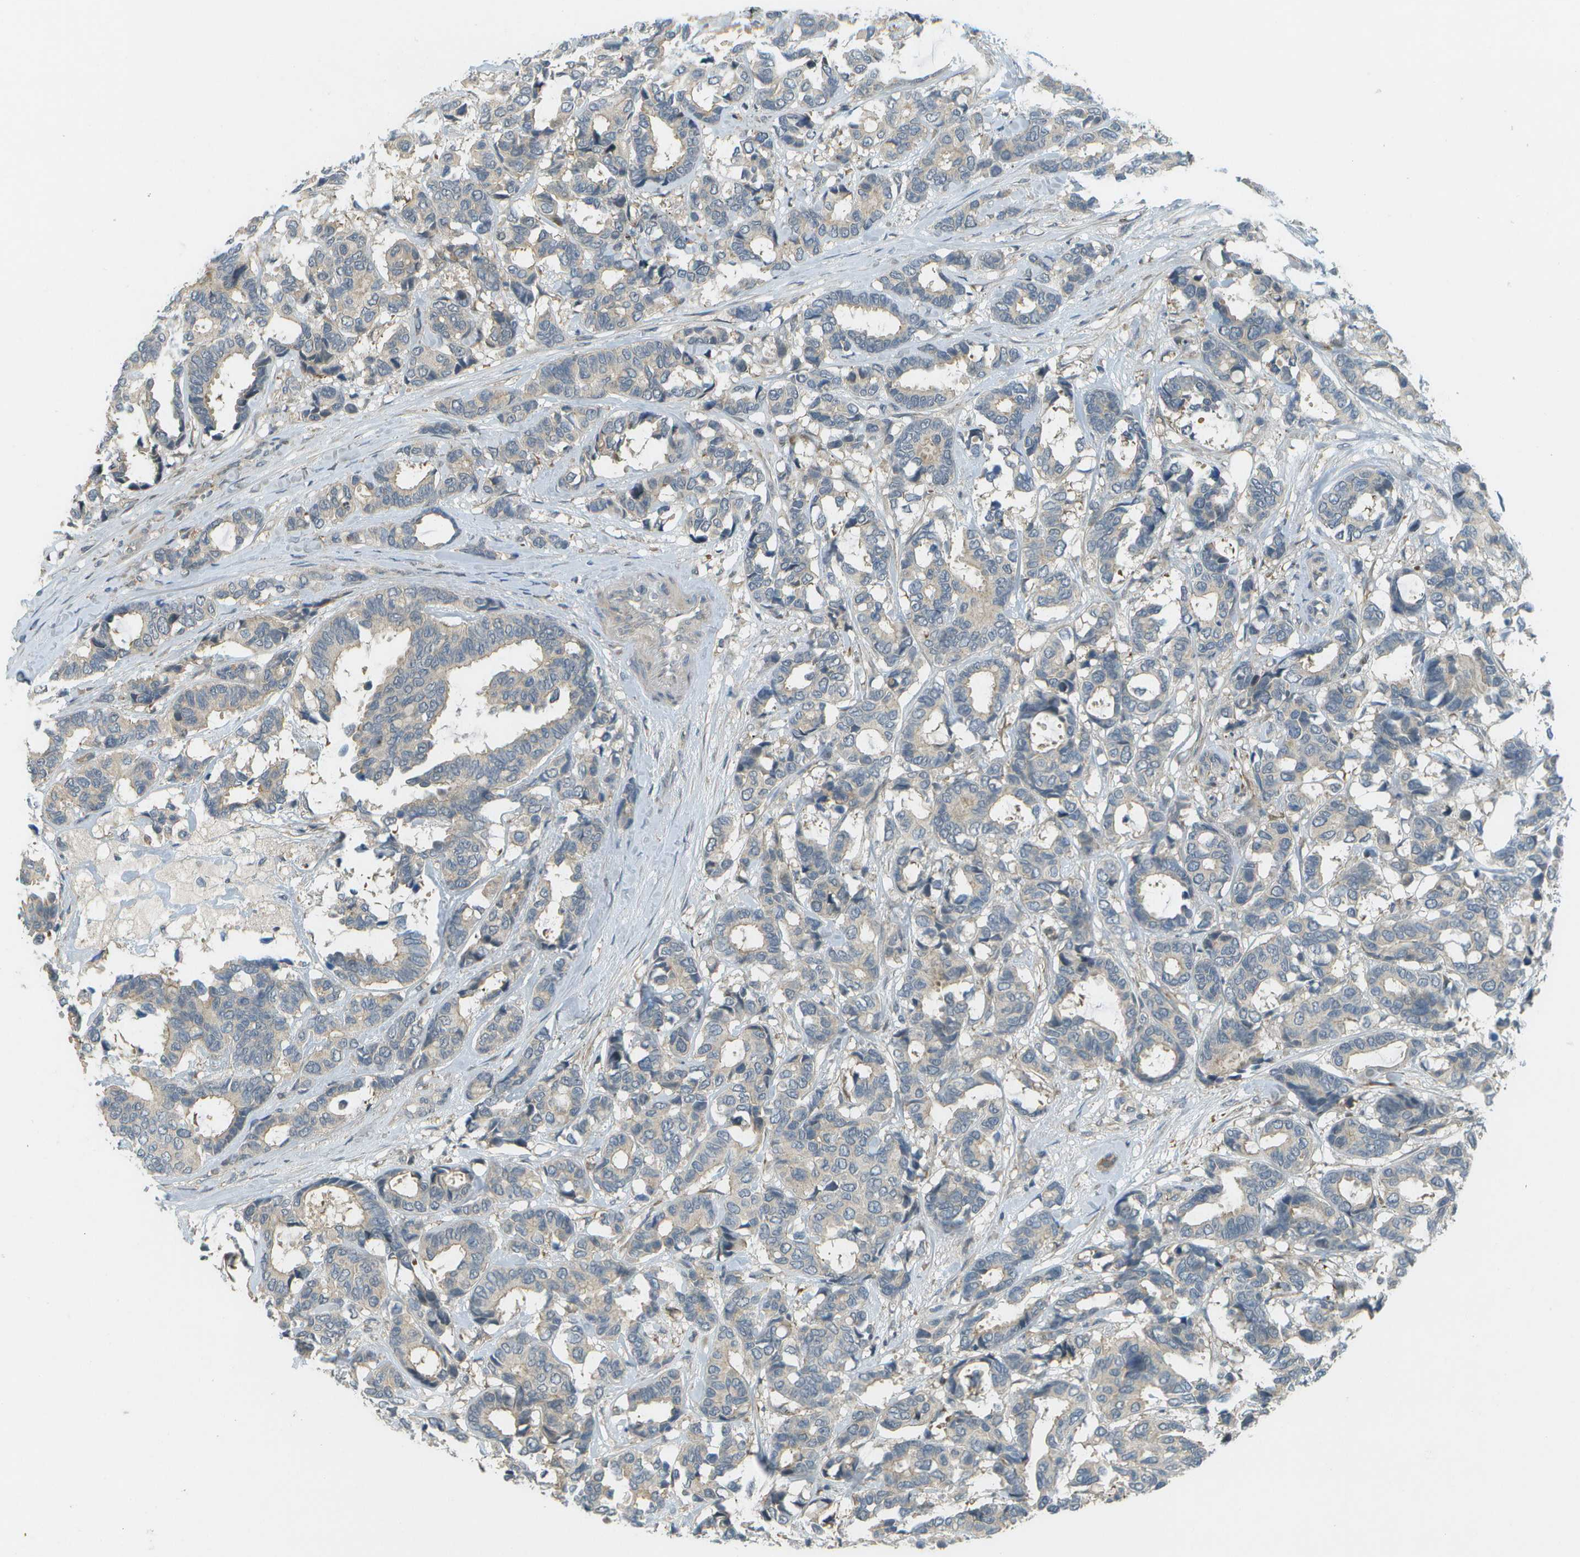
{"staining": {"intensity": "weak", "quantity": "<25%", "location": "cytoplasmic/membranous"}, "tissue": "breast cancer", "cell_type": "Tumor cells", "image_type": "cancer", "snomed": [{"axis": "morphology", "description": "Duct carcinoma"}, {"axis": "topography", "description": "Breast"}], "caption": "Tumor cells show no significant protein positivity in breast invasive ductal carcinoma.", "gene": "WNK2", "patient": {"sex": "female", "age": 87}}